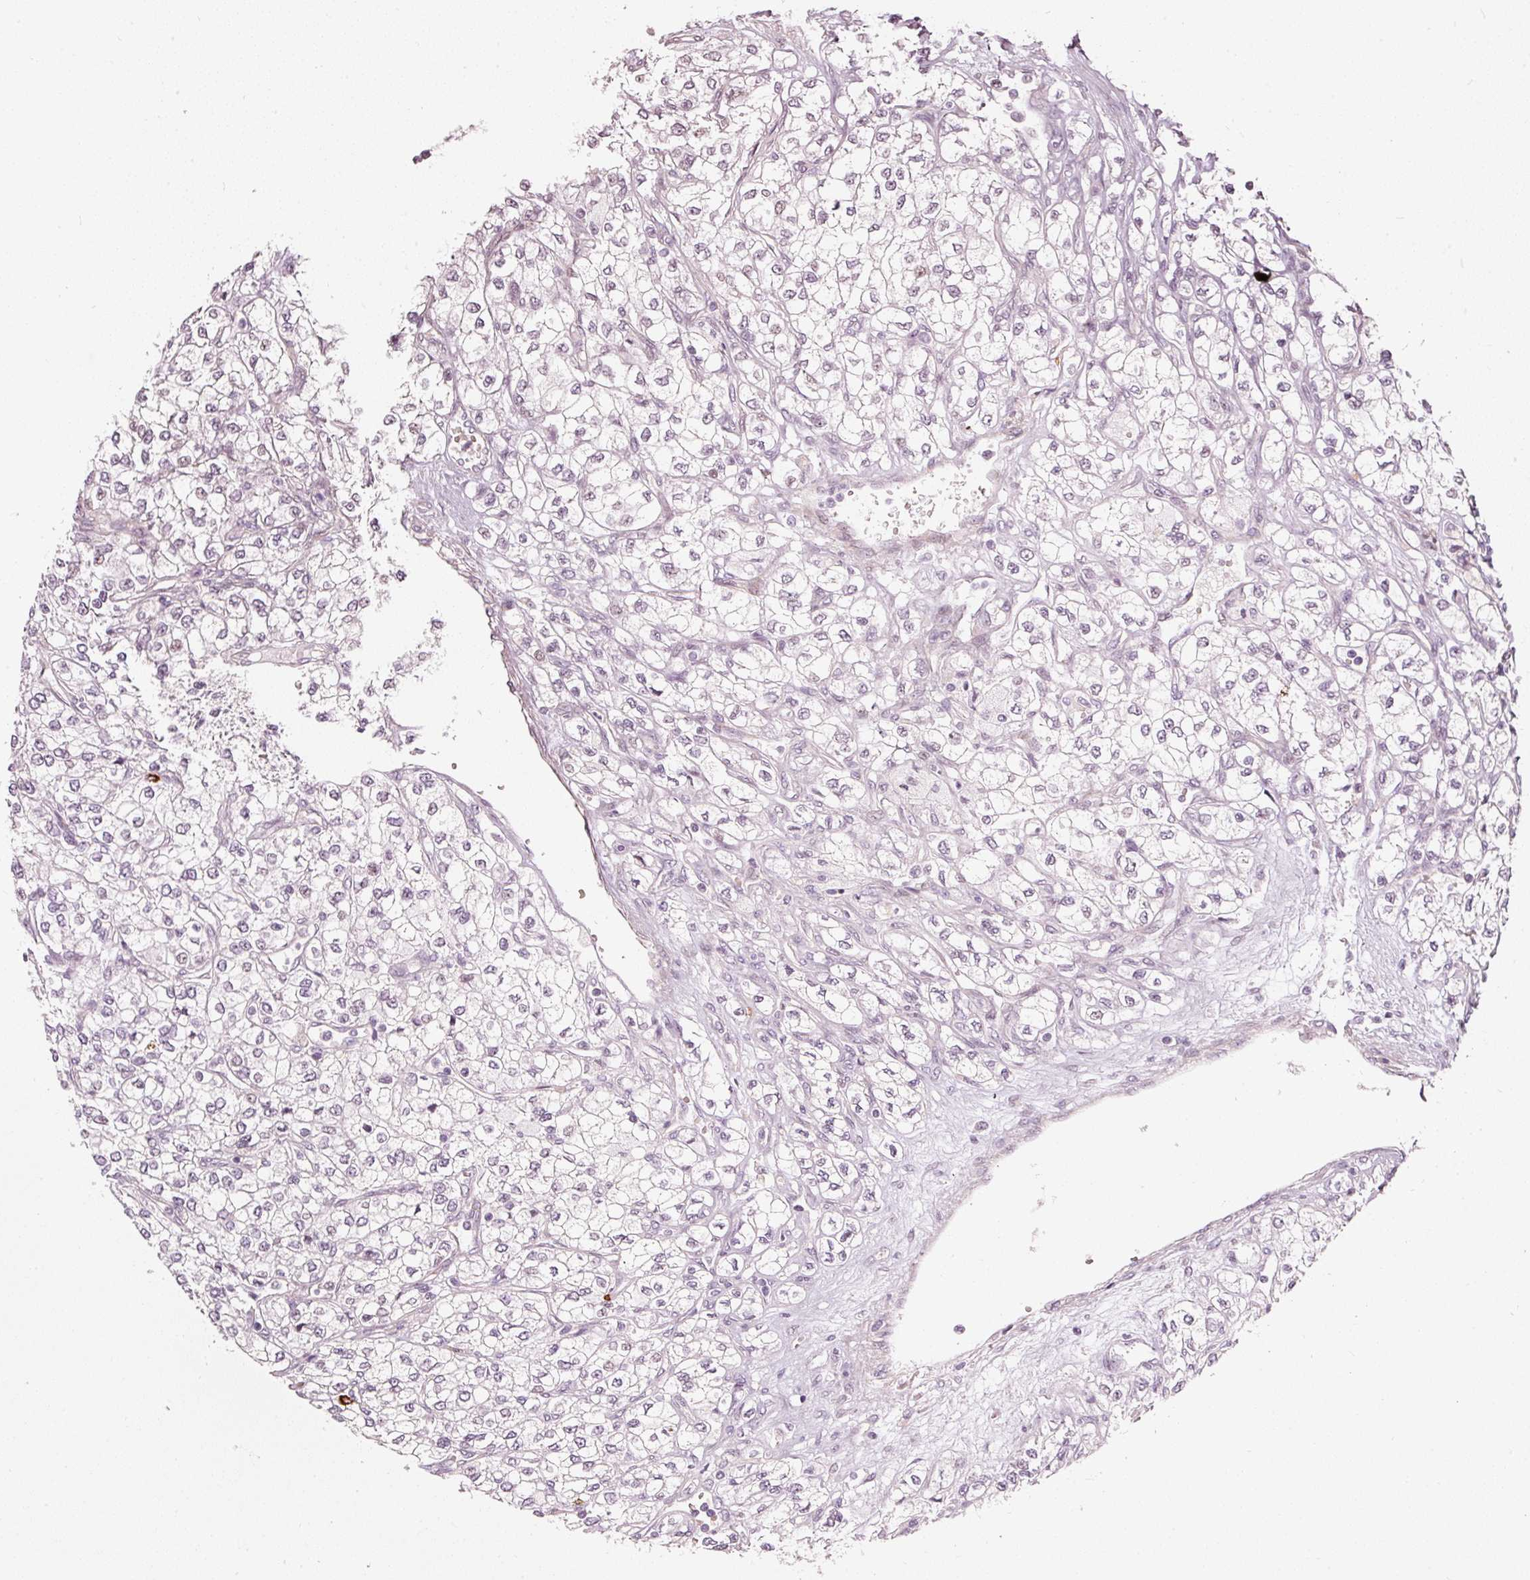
{"staining": {"intensity": "negative", "quantity": "none", "location": "none"}, "tissue": "renal cancer", "cell_type": "Tumor cells", "image_type": "cancer", "snomed": [{"axis": "morphology", "description": "Adenocarcinoma, NOS"}, {"axis": "topography", "description": "Kidney"}], "caption": "Tumor cells show no significant protein staining in renal cancer.", "gene": "MXRA8", "patient": {"sex": "male", "age": 80}}